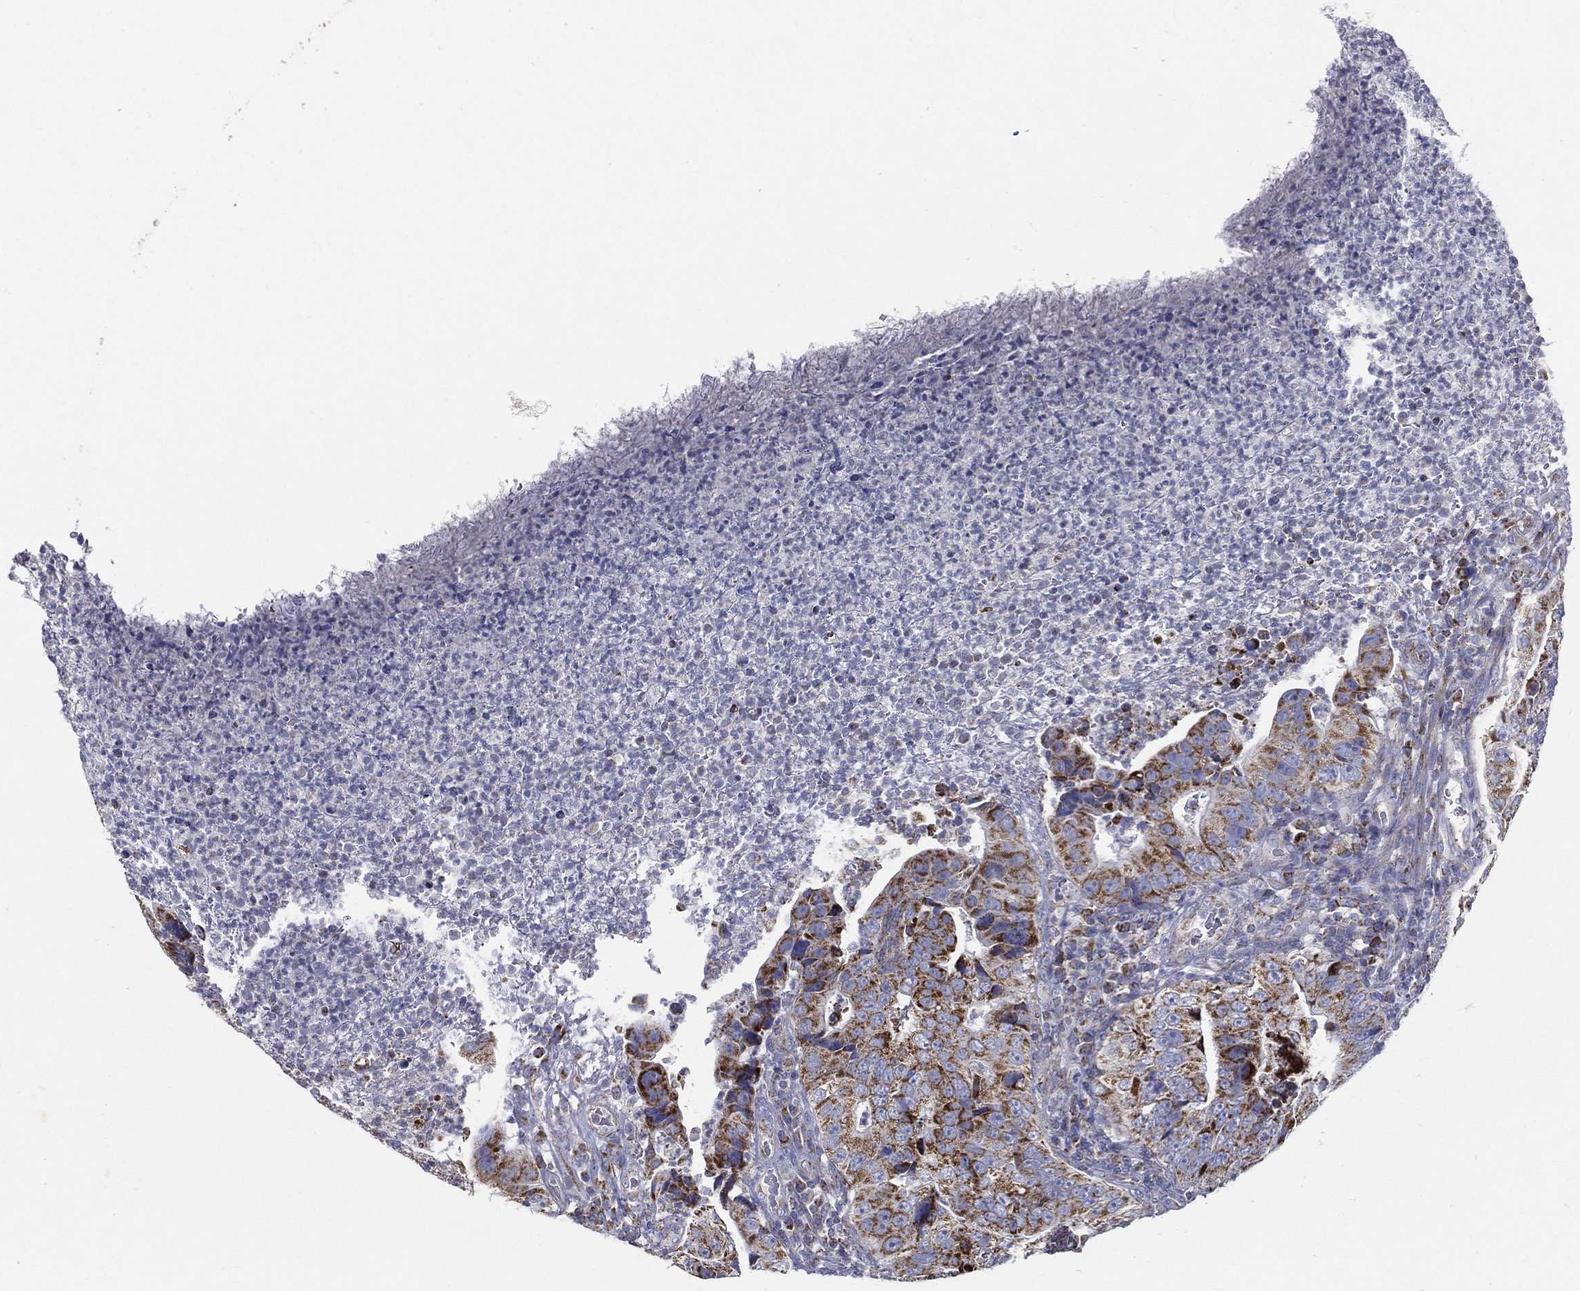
{"staining": {"intensity": "strong", "quantity": "25%-75%", "location": "cytoplasmic/membranous"}, "tissue": "colorectal cancer", "cell_type": "Tumor cells", "image_type": "cancer", "snomed": [{"axis": "morphology", "description": "Adenocarcinoma, NOS"}, {"axis": "topography", "description": "Colon"}], "caption": "A high-resolution image shows IHC staining of adenocarcinoma (colorectal), which displays strong cytoplasmic/membranous positivity in approximately 25%-75% of tumor cells.", "gene": "SFXN1", "patient": {"sex": "female", "age": 72}}